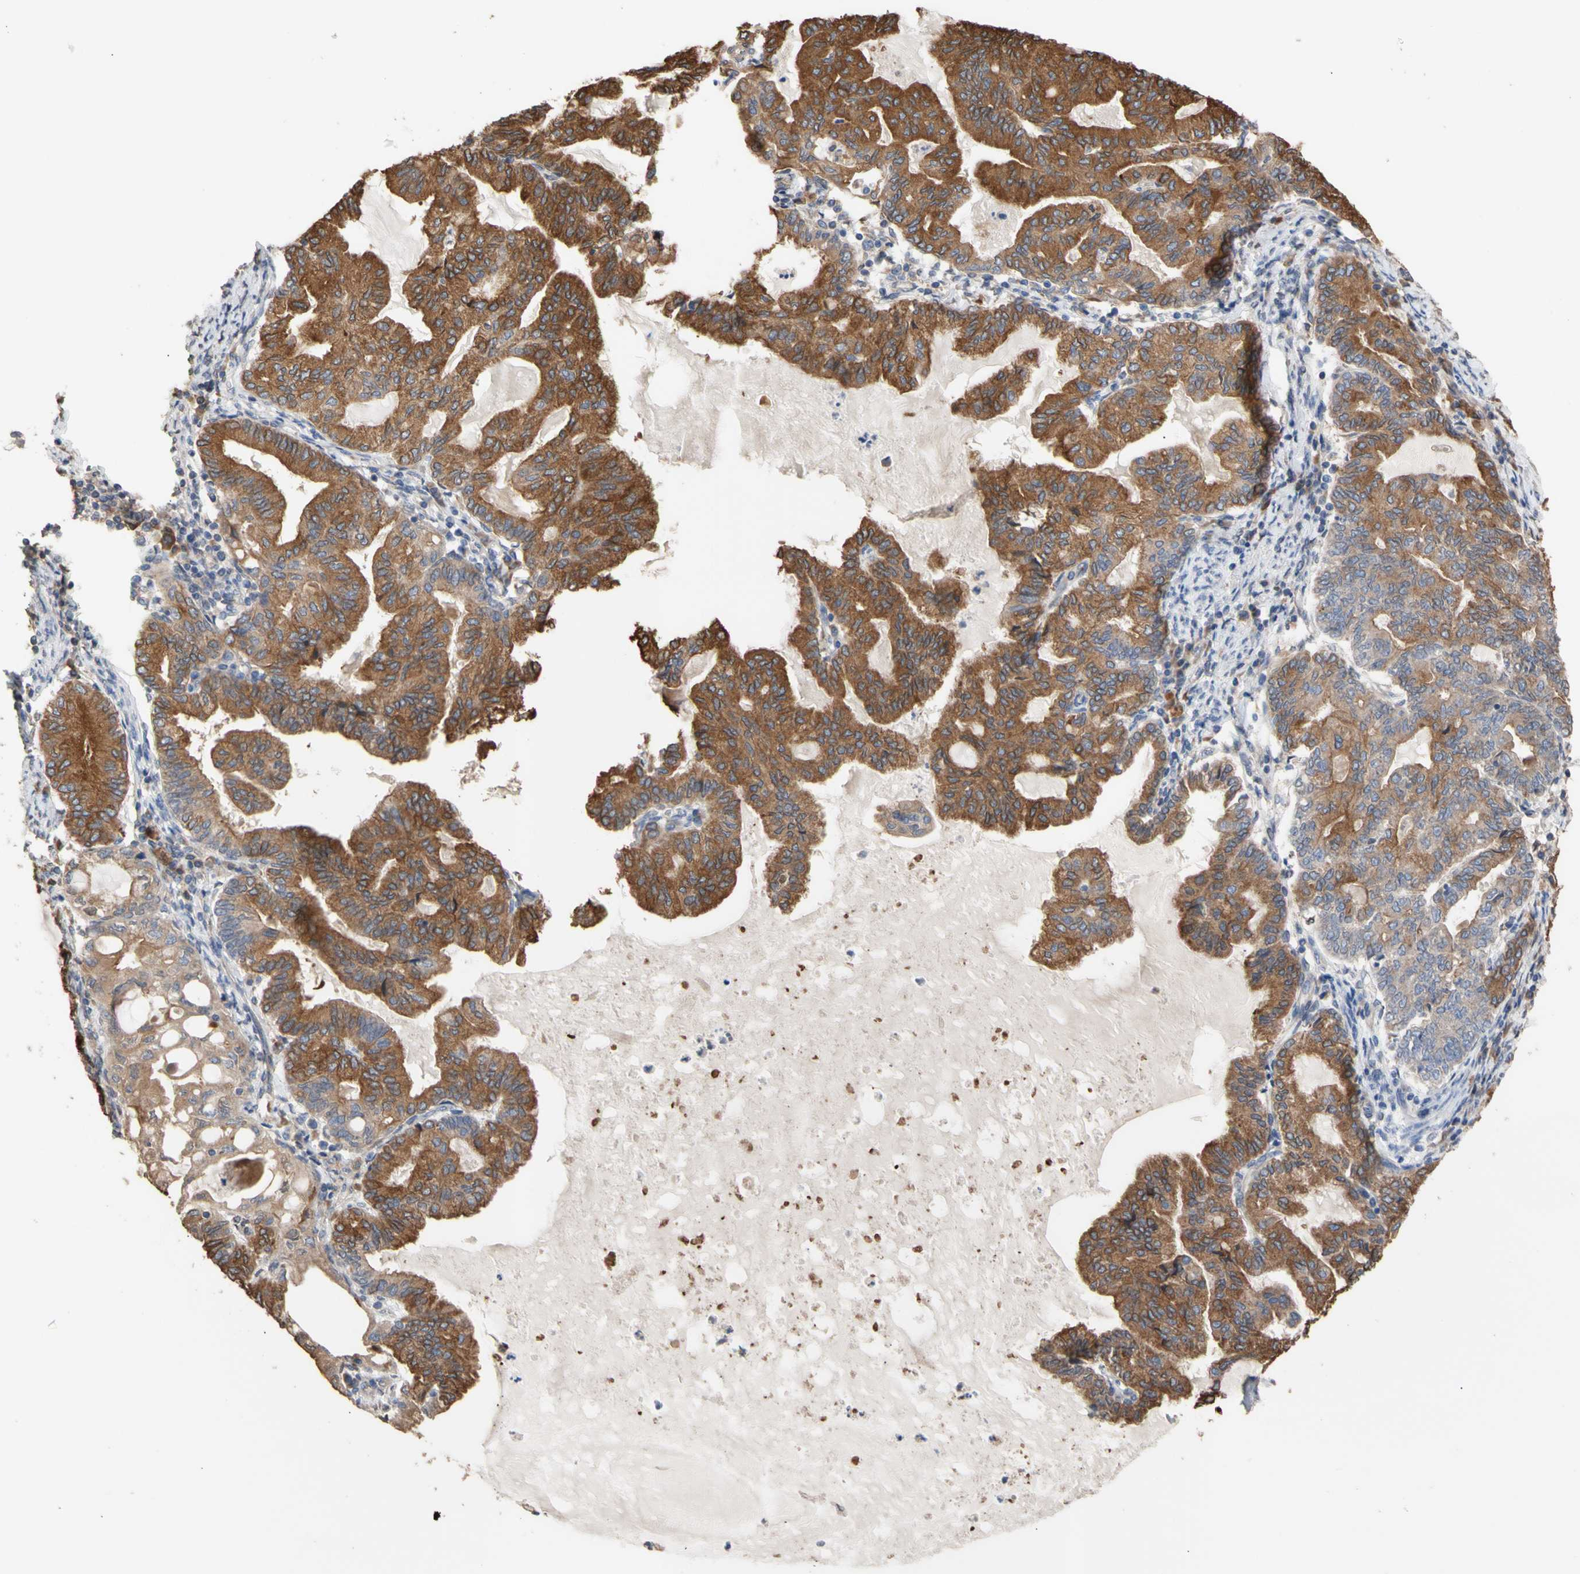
{"staining": {"intensity": "strong", "quantity": ">75%", "location": "cytoplasmic/membranous"}, "tissue": "endometrial cancer", "cell_type": "Tumor cells", "image_type": "cancer", "snomed": [{"axis": "morphology", "description": "Adenocarcinoma, NOS"}, {"axis": "topography", "description": "Endometrium"}], "caption": "Endometrial adenocarcinoma stained for a protein (brown) shows strong cytoplasmic/membranous positive staining in approximately >75% of tumor cells.", "gene": "NECTIN3", "patient": {"sex": "female", "age": 86}}